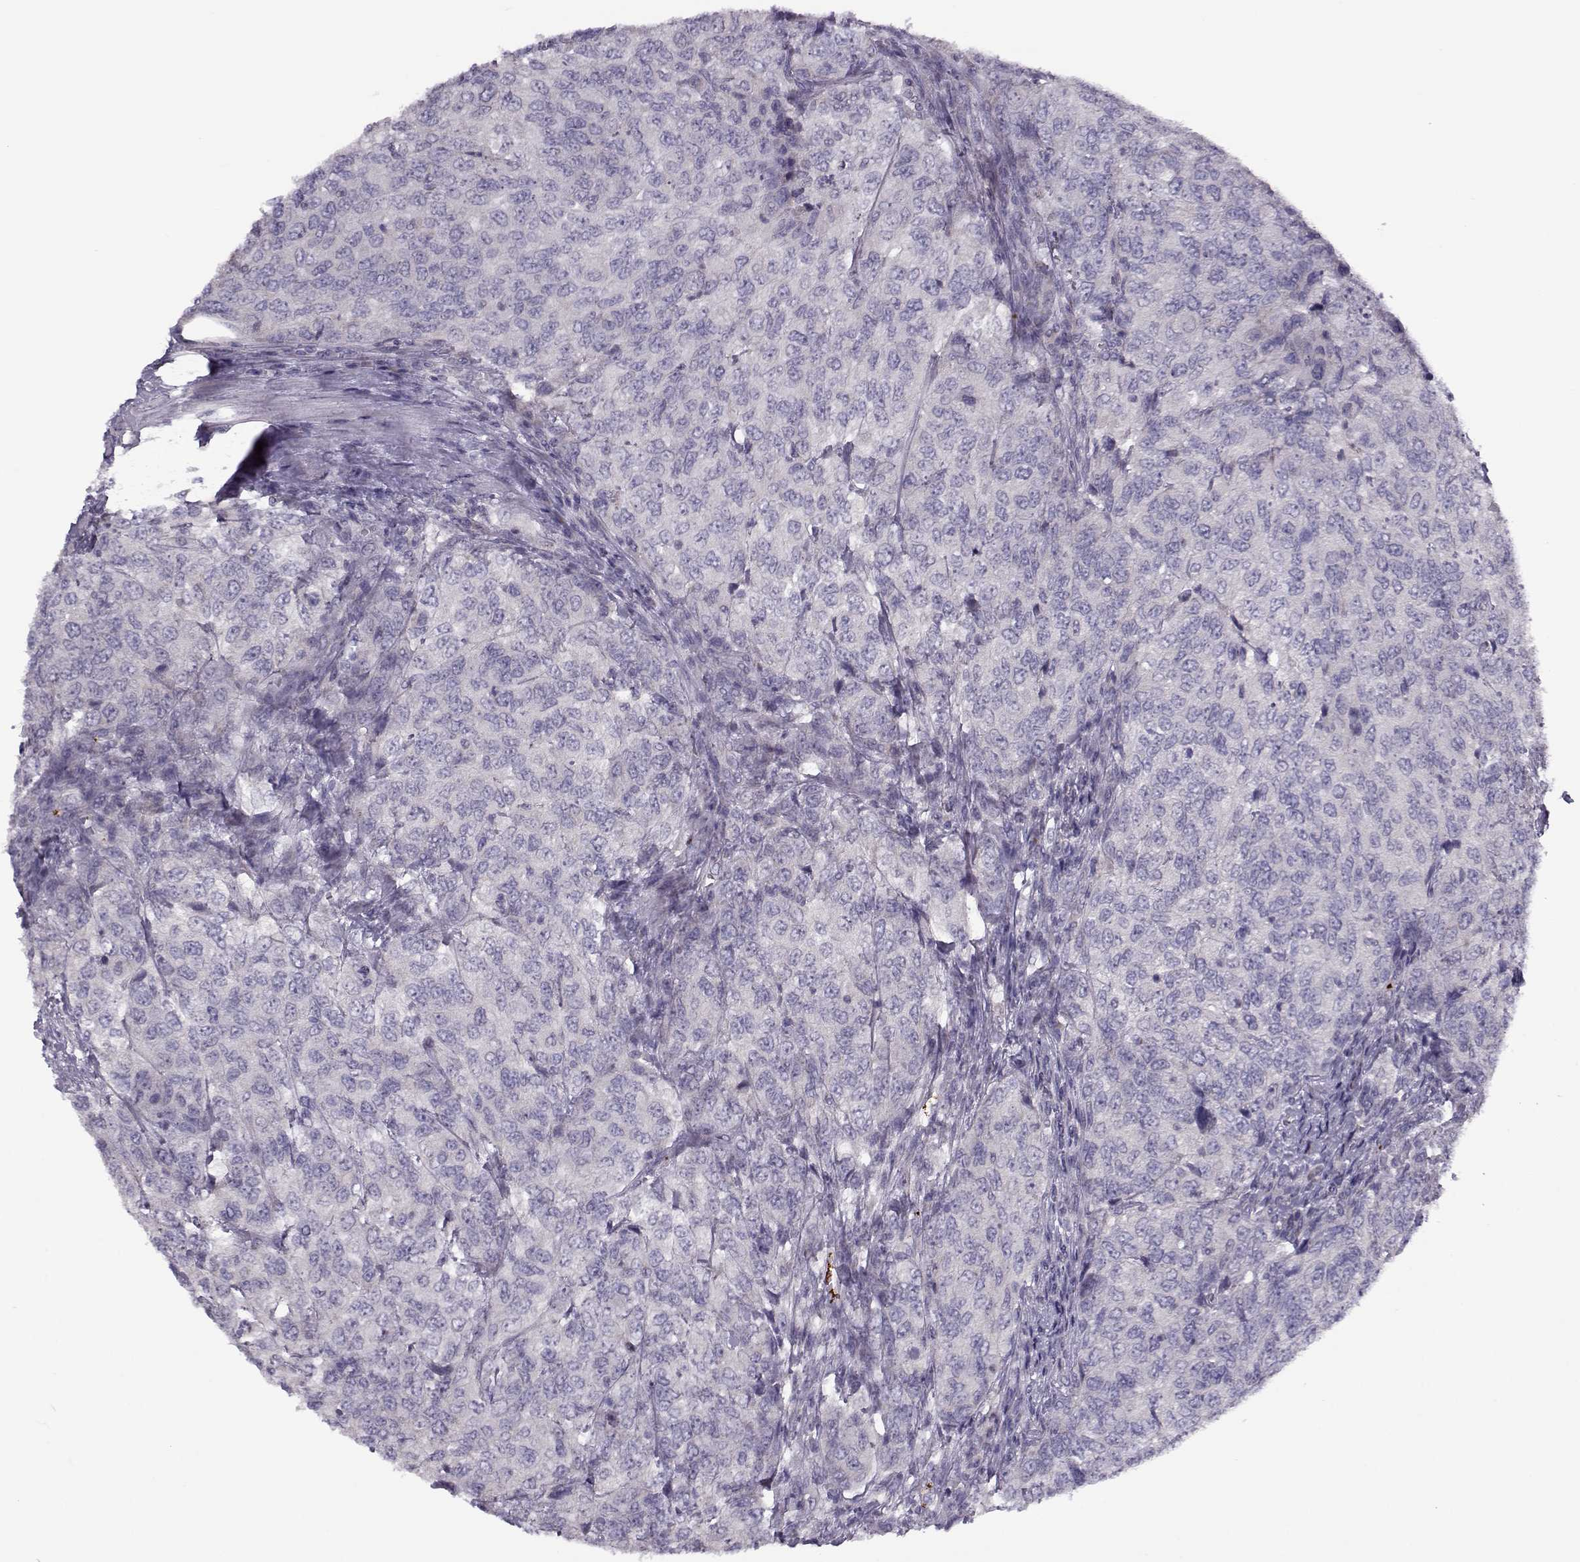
{"staining": {"intensity": "negative", "quantity": "none", "location": "none"}, "tissue": "urothelial cancer", "cell_type": "Tumor cells", "image_type": "cancer", "snomed": [{"axis": "morphology", "description": "Urothelial carcinoma, High grade"}, {"axis": "topography", "description": "Urinary bladder"}], "caption": "Immunohistochemistry (IHC) micrograph of urothelial cancer stained for a protein (brown), which exhibits no staining in tumor cells.", "gene": "KLF17", "patient": {"sex": "female", "age": 78}}